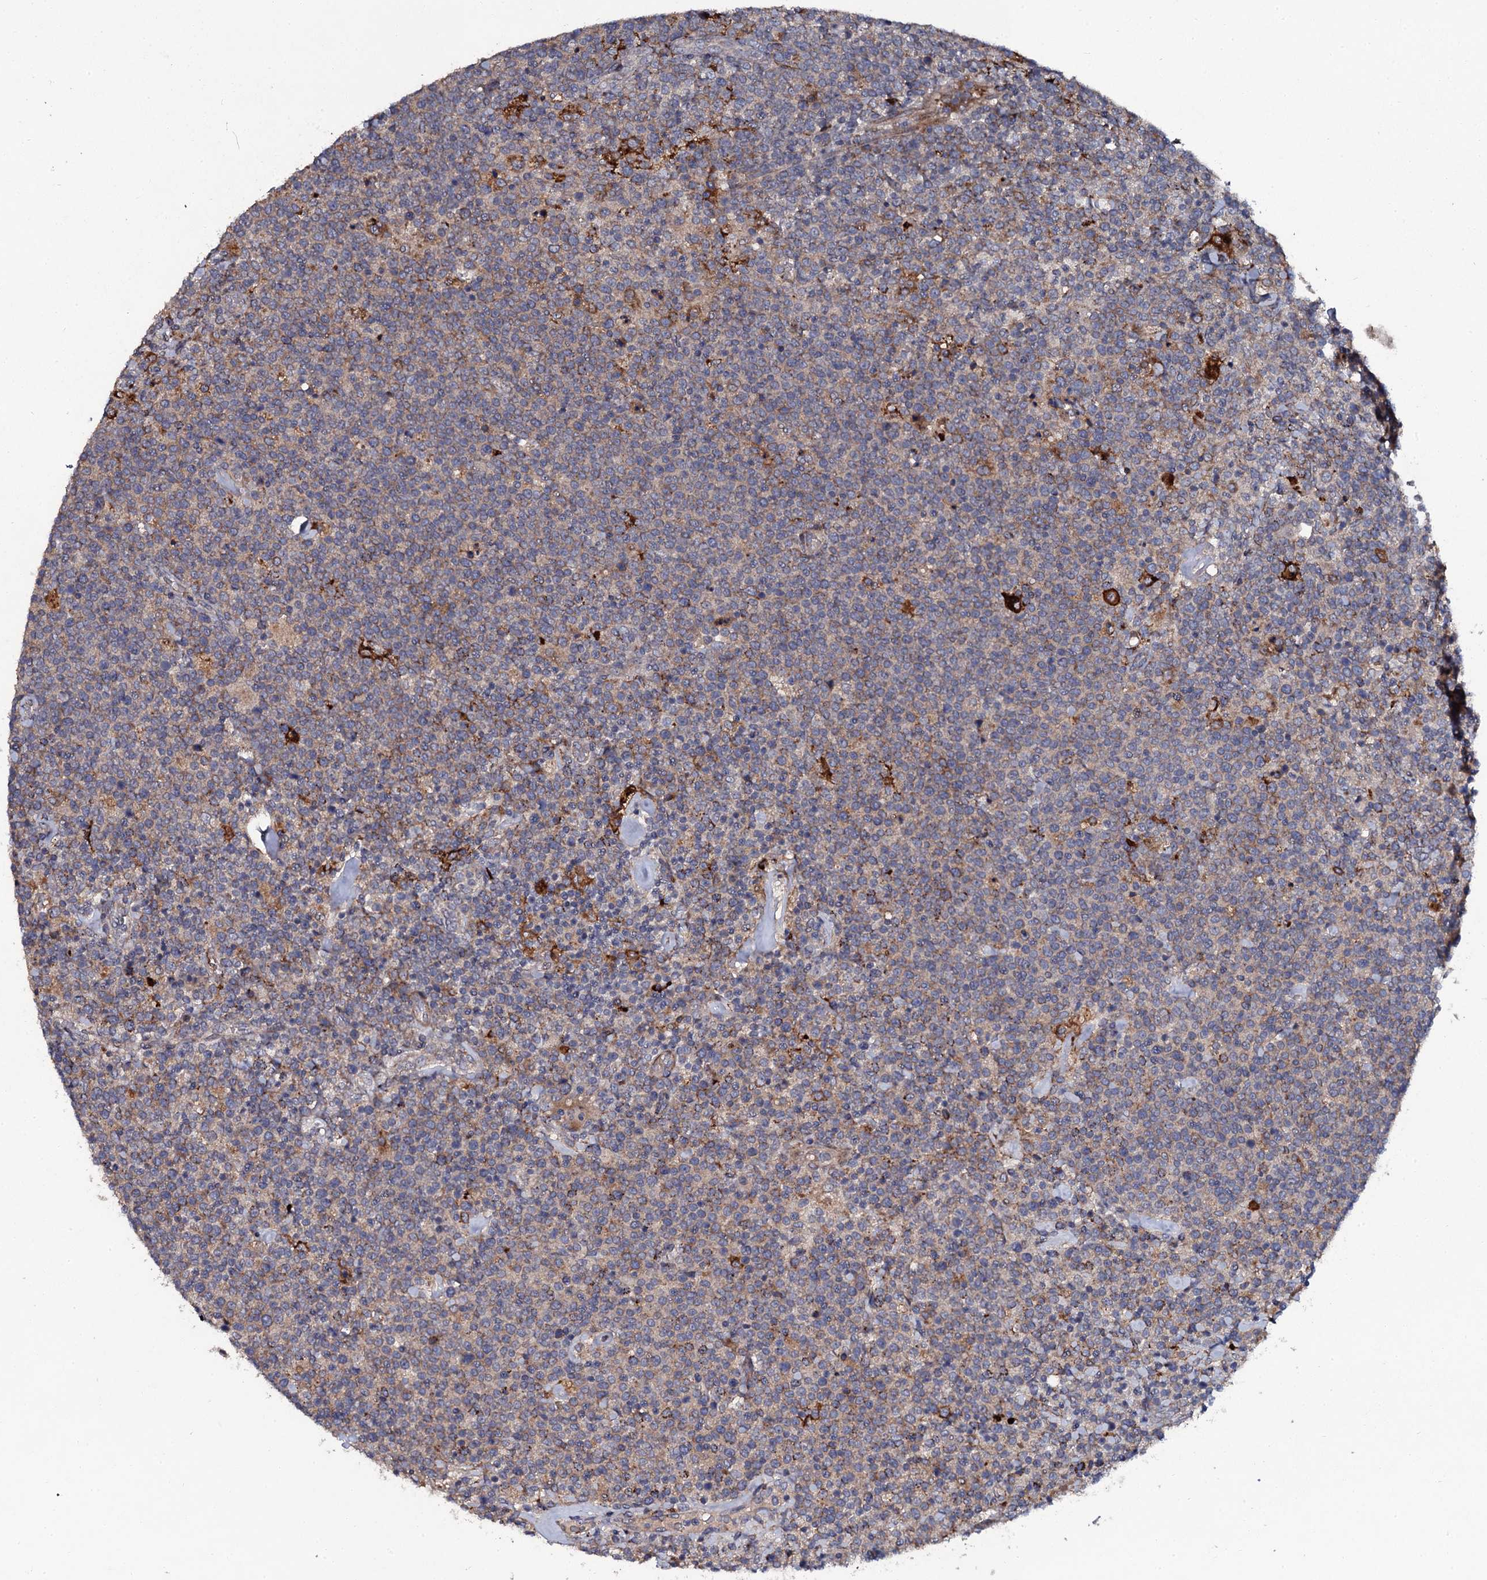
{"staining": {"intensity": "weak", "quantity": "<25%", "location": "cytoplasmic/membranous"}, "tissue": "lymphoma", "cell_type": "Tumor cells", "image_type": "cancer", "snomed": [{"axis": "morphology", "description": "Malignant lymphoma, non-Hodgkin's type, High grade"}, {"axis": "topography", "description": "Lymph node"}], "caption": "This is an immunohistochemistry image of human malignant lymphoma, non-Hodgkin's type (high-grade). There is no positivity in tumor cells.", "gene": "LRRC28", "patient": {"sex": "male", "age": 61}}